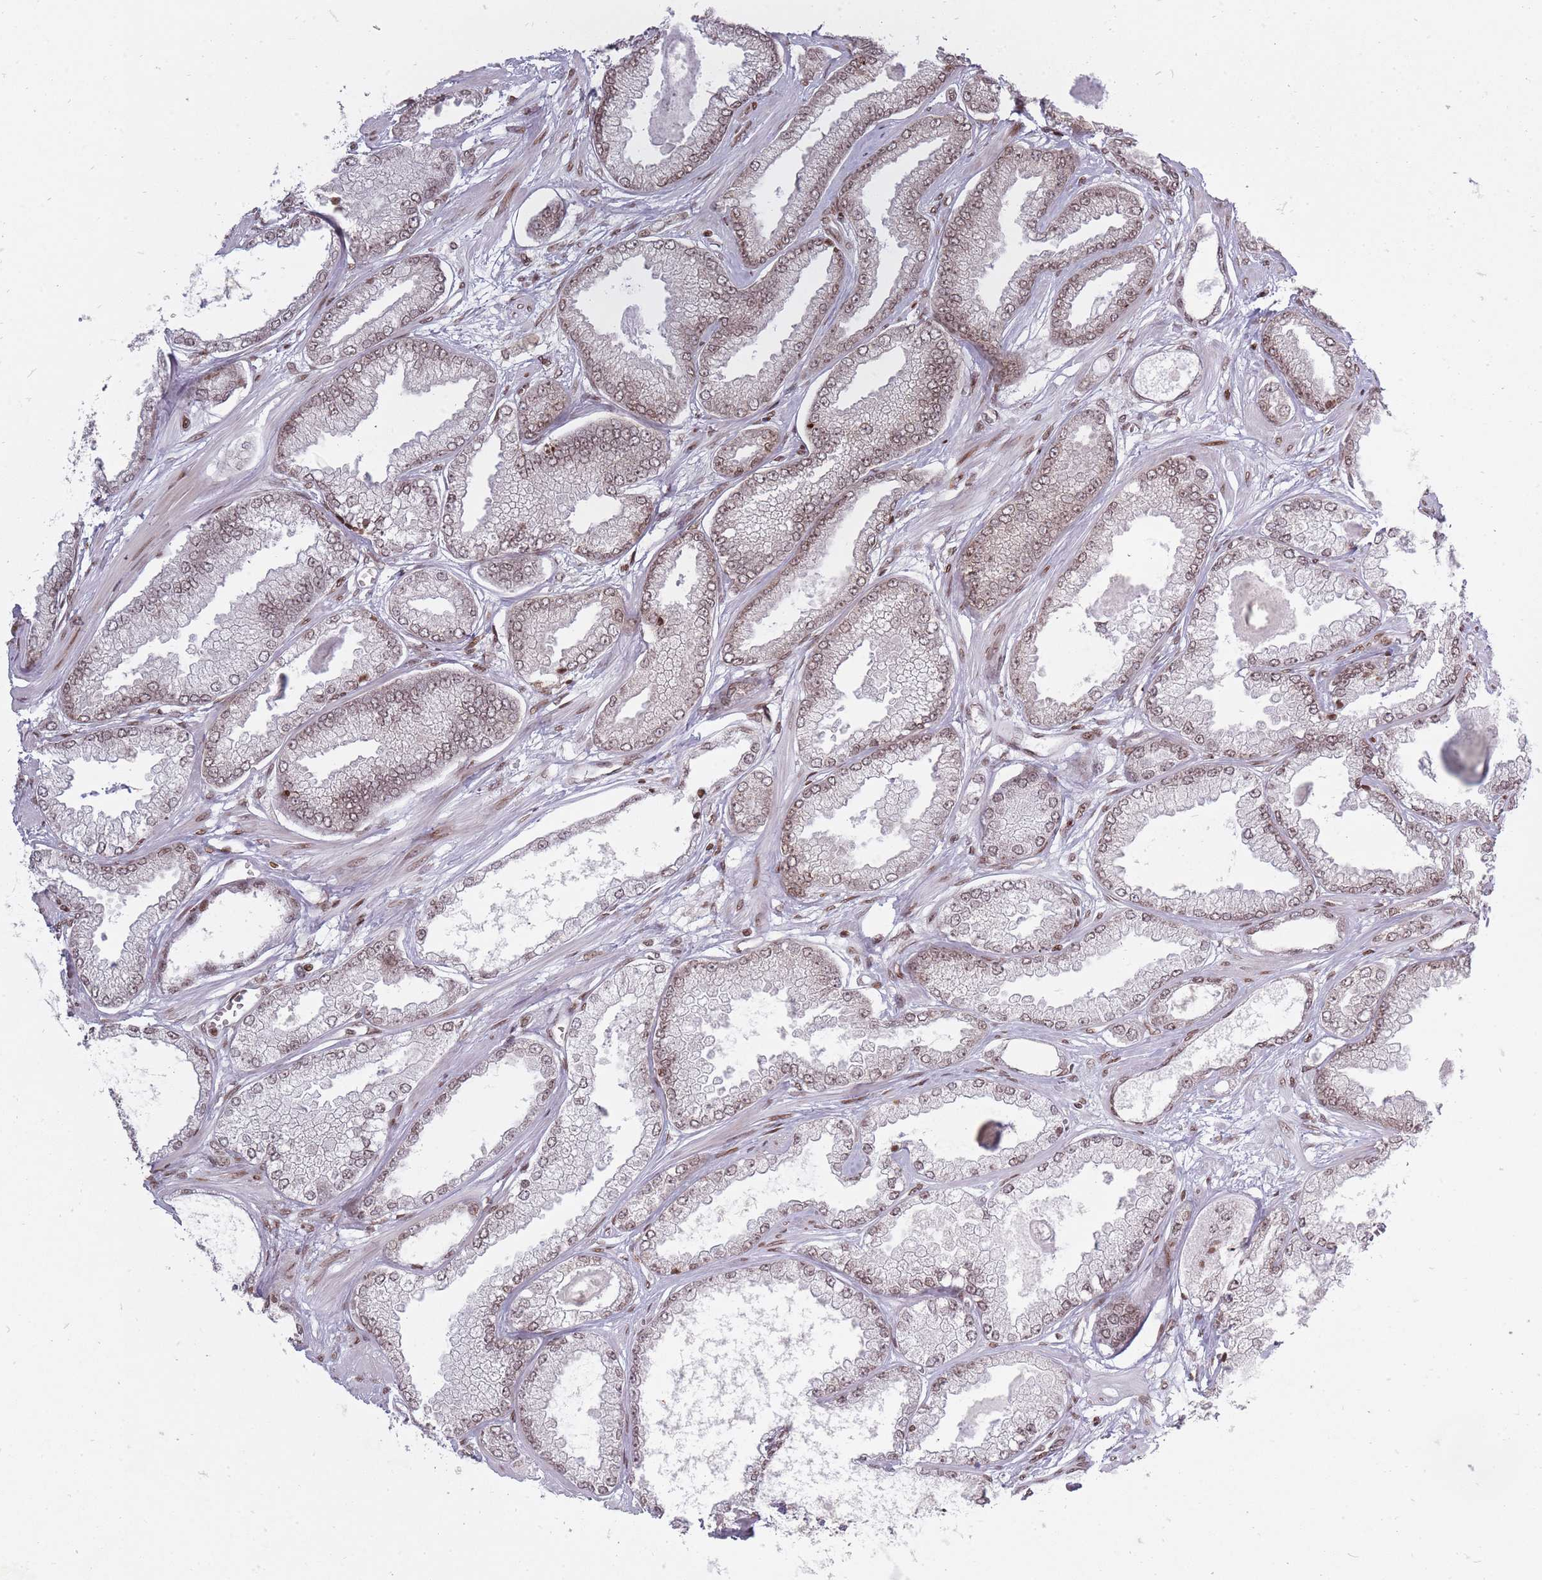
{"staining": {"intensity": "weak", "quantity": "25%-75%", "location": "nuclear"}, "tissue": "prostate cancer", "cell_type": "Tumor cells", "image_type": "cancer", "snomed": [{"axis": "morphology", "description": "Adenocarcinoma, Low grade"}, {"axis": "topography", "description": "Prostate"}], "caption": "About 25%-75% of tumor cells in human prostate cancer (low-grade adenocarcinoma) reveal weak nuclear protein positivity as visualized by brown immunohistochemical staining.", "gene": "TMC6", "patient": {"sex": "male", "age": 64}}